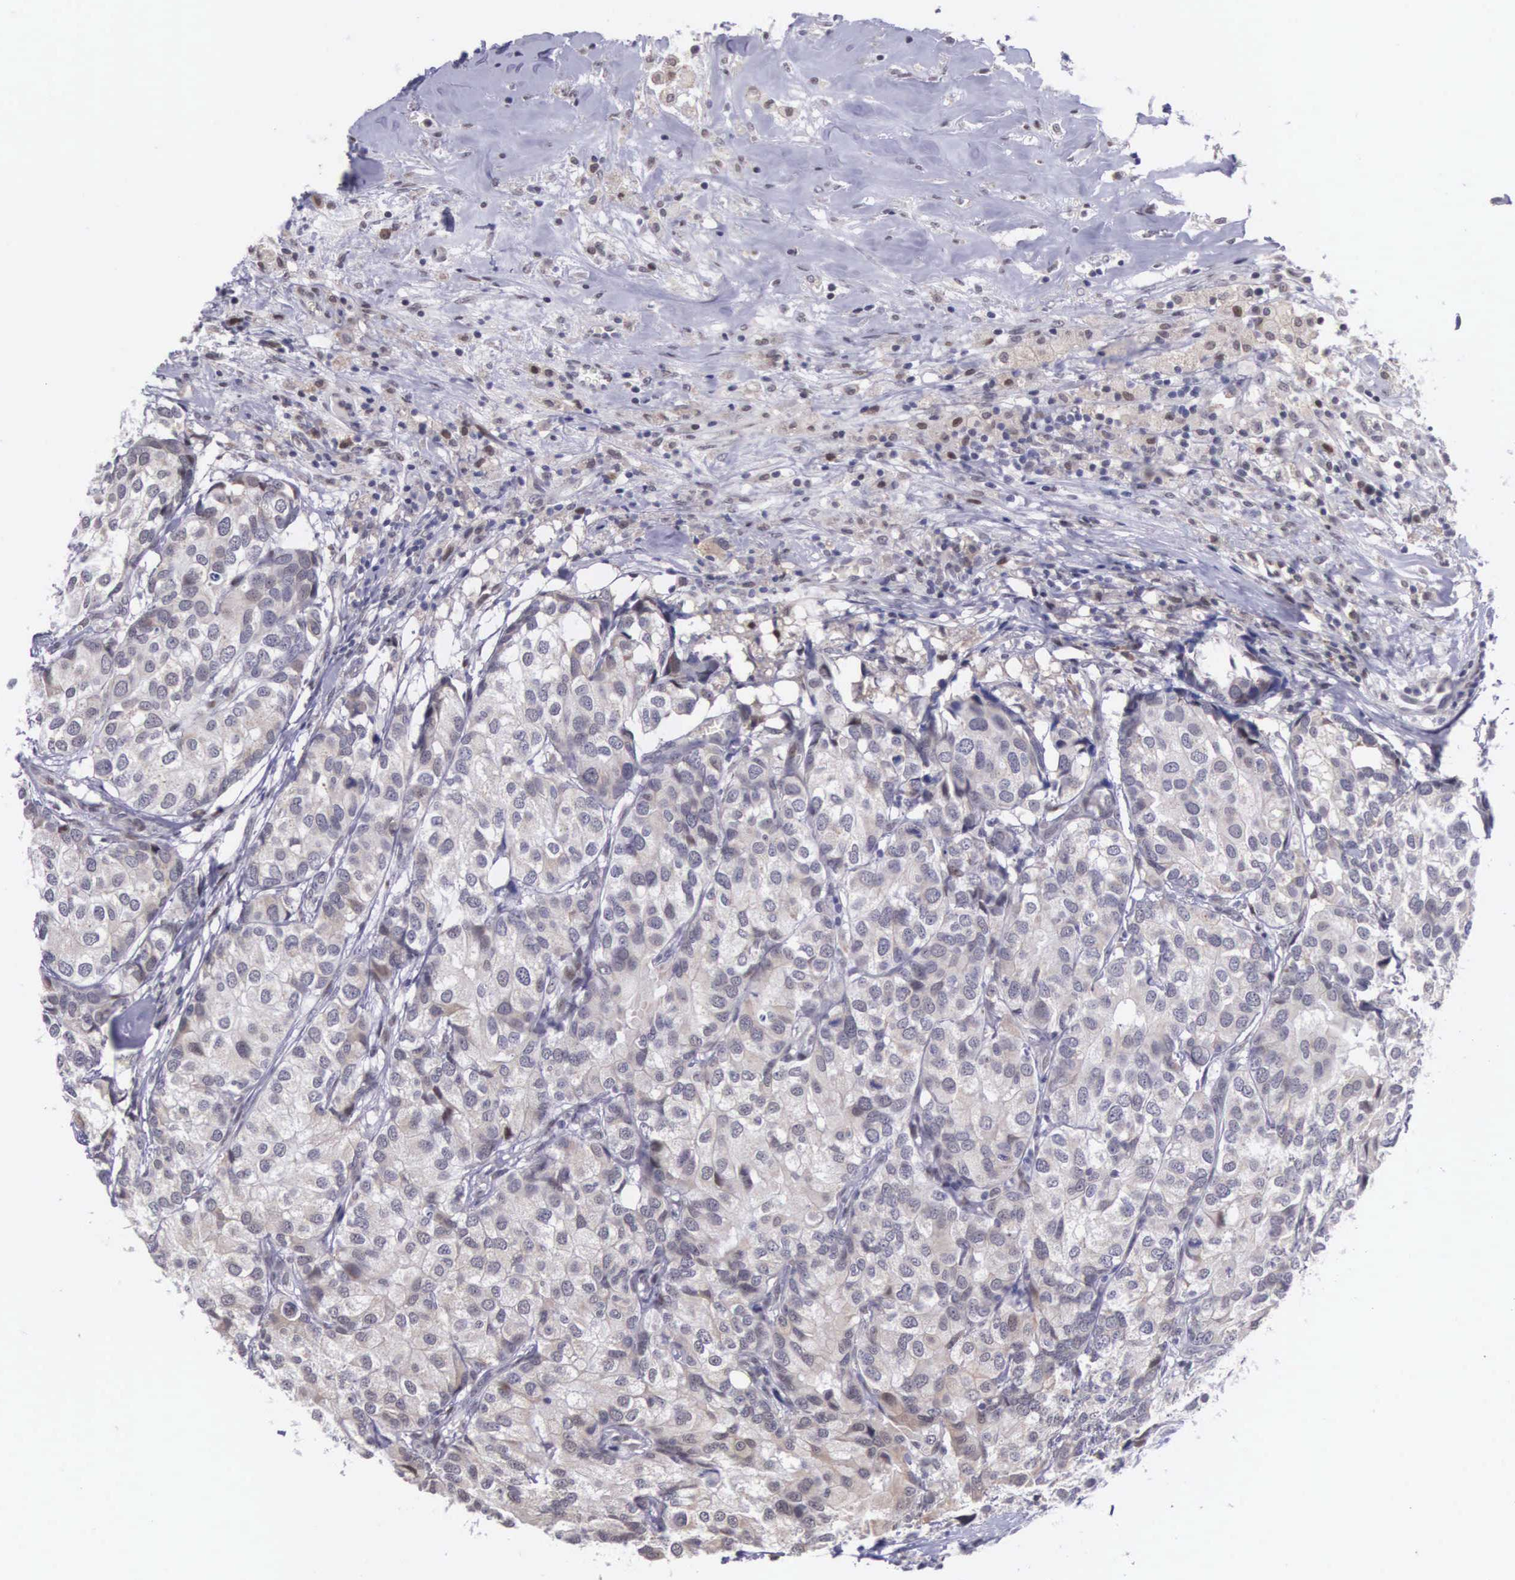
{"staining": {"intensity": "weak", "quantity": "<25%", "location": "cytoplasmic/membranous"}, "tissue": "breast cancer", "cell_type": "Tumor cells", "image_type": "cancer", "snomed": [{"axis": "morphology", "description": "Duct carcinoma"}, {"axis": "topography", "description": "Breast"}], "caption": "There is no significant staining in tumor cells of breast cancer (intraductal carcinoma). Brightfield microscopy of IHC stained with DAB (brown) and hematoxylin (blue), captured at high magnification.", "gene": "SLC25A21", "patient": {"sex": "female", "age": 68}}